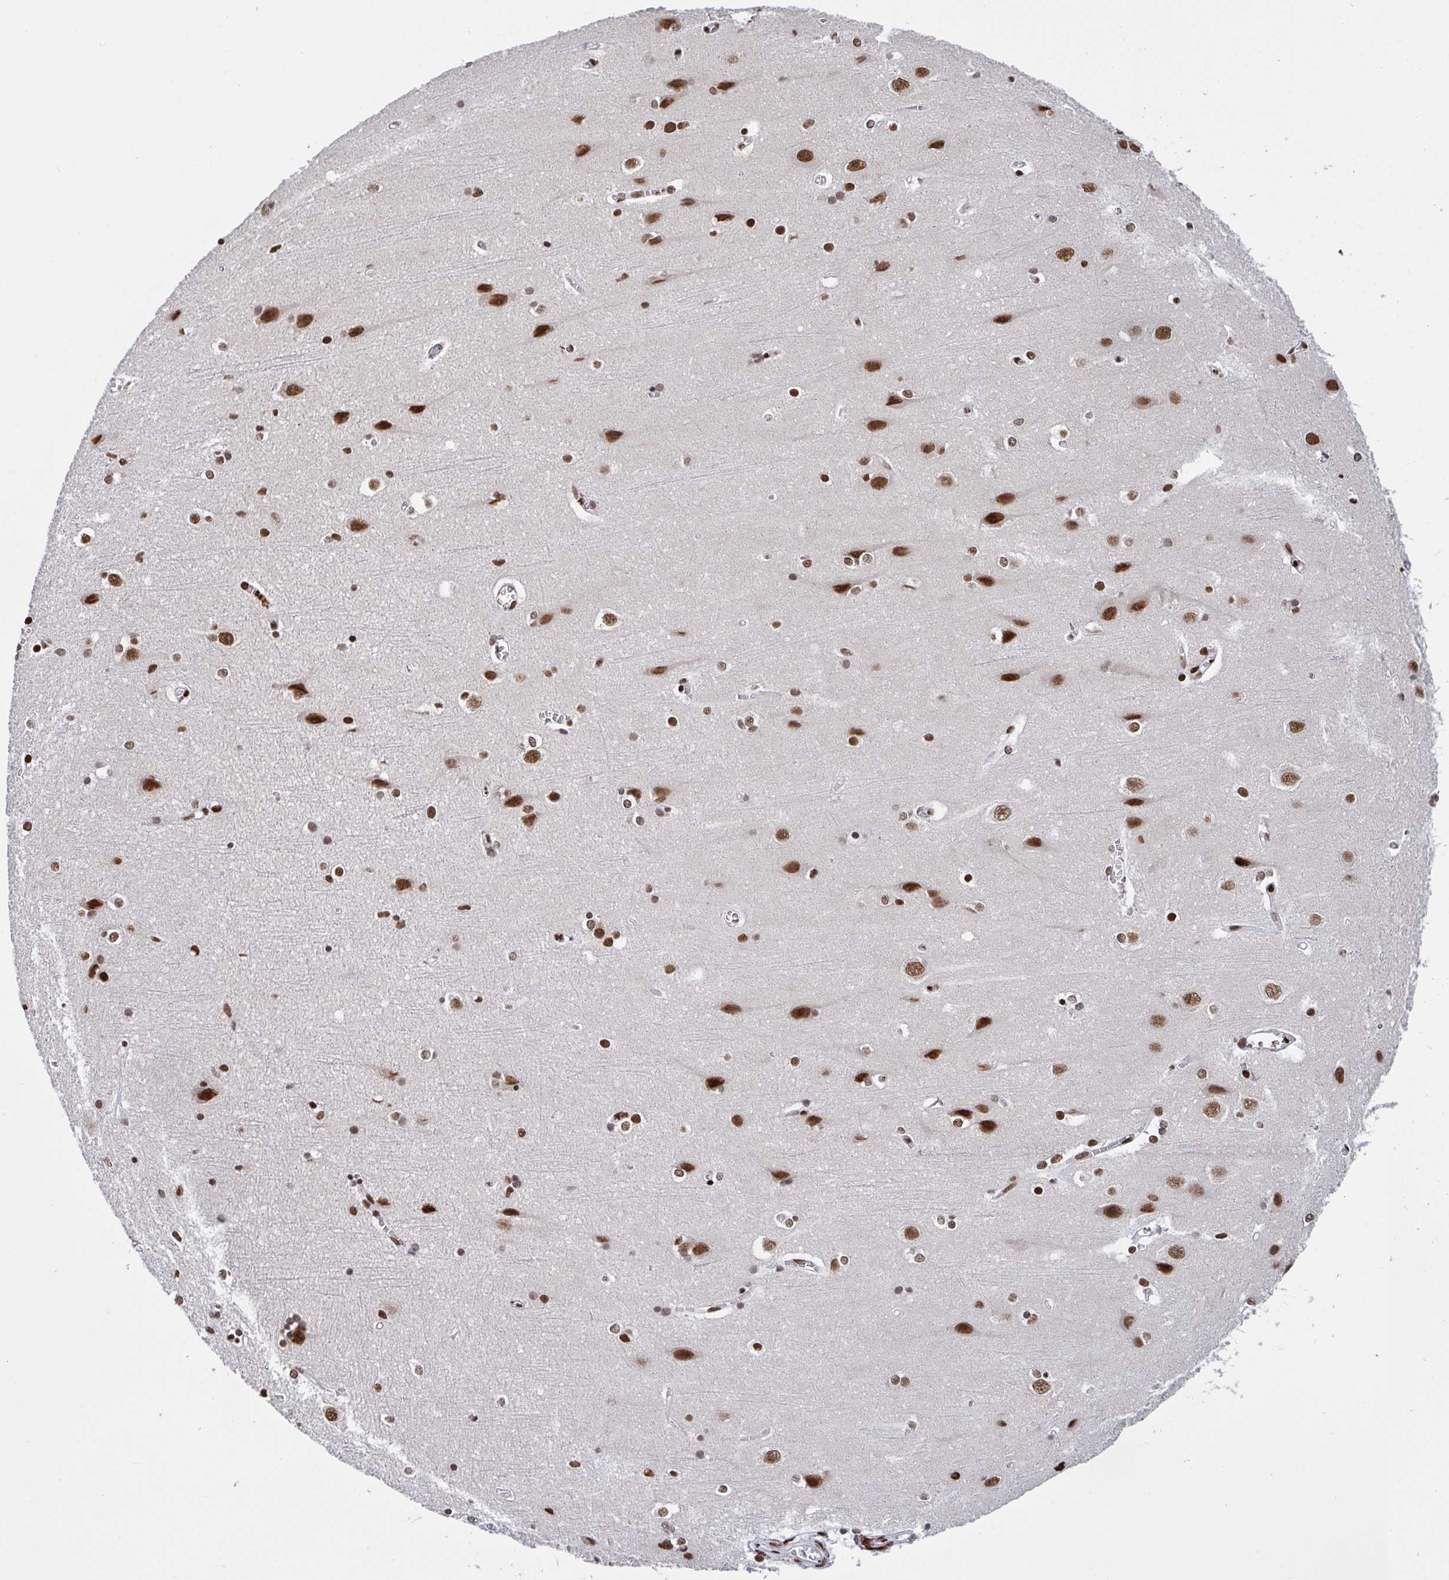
{"staining": {"intensity": "strong", "quantity": ">75%", "location": "nuclear"}, "tissue": "cerebral cortex", "cell_type": "Endothelial cells", "image_type": "normal", "snomed": [{"axis": "morphology", "description": "Normal tissue, NOS"}, {"axis": "topography", "description": "Cerebral cortex"}], "caption": "Protein positivity by immunohistochemistry displays strong nuclear expression in approximately >75% of endothelial cells in unremarkable cerebral cortex.", "gene": "ZNF607", "patient": {"sex": "male", "age": 37}}